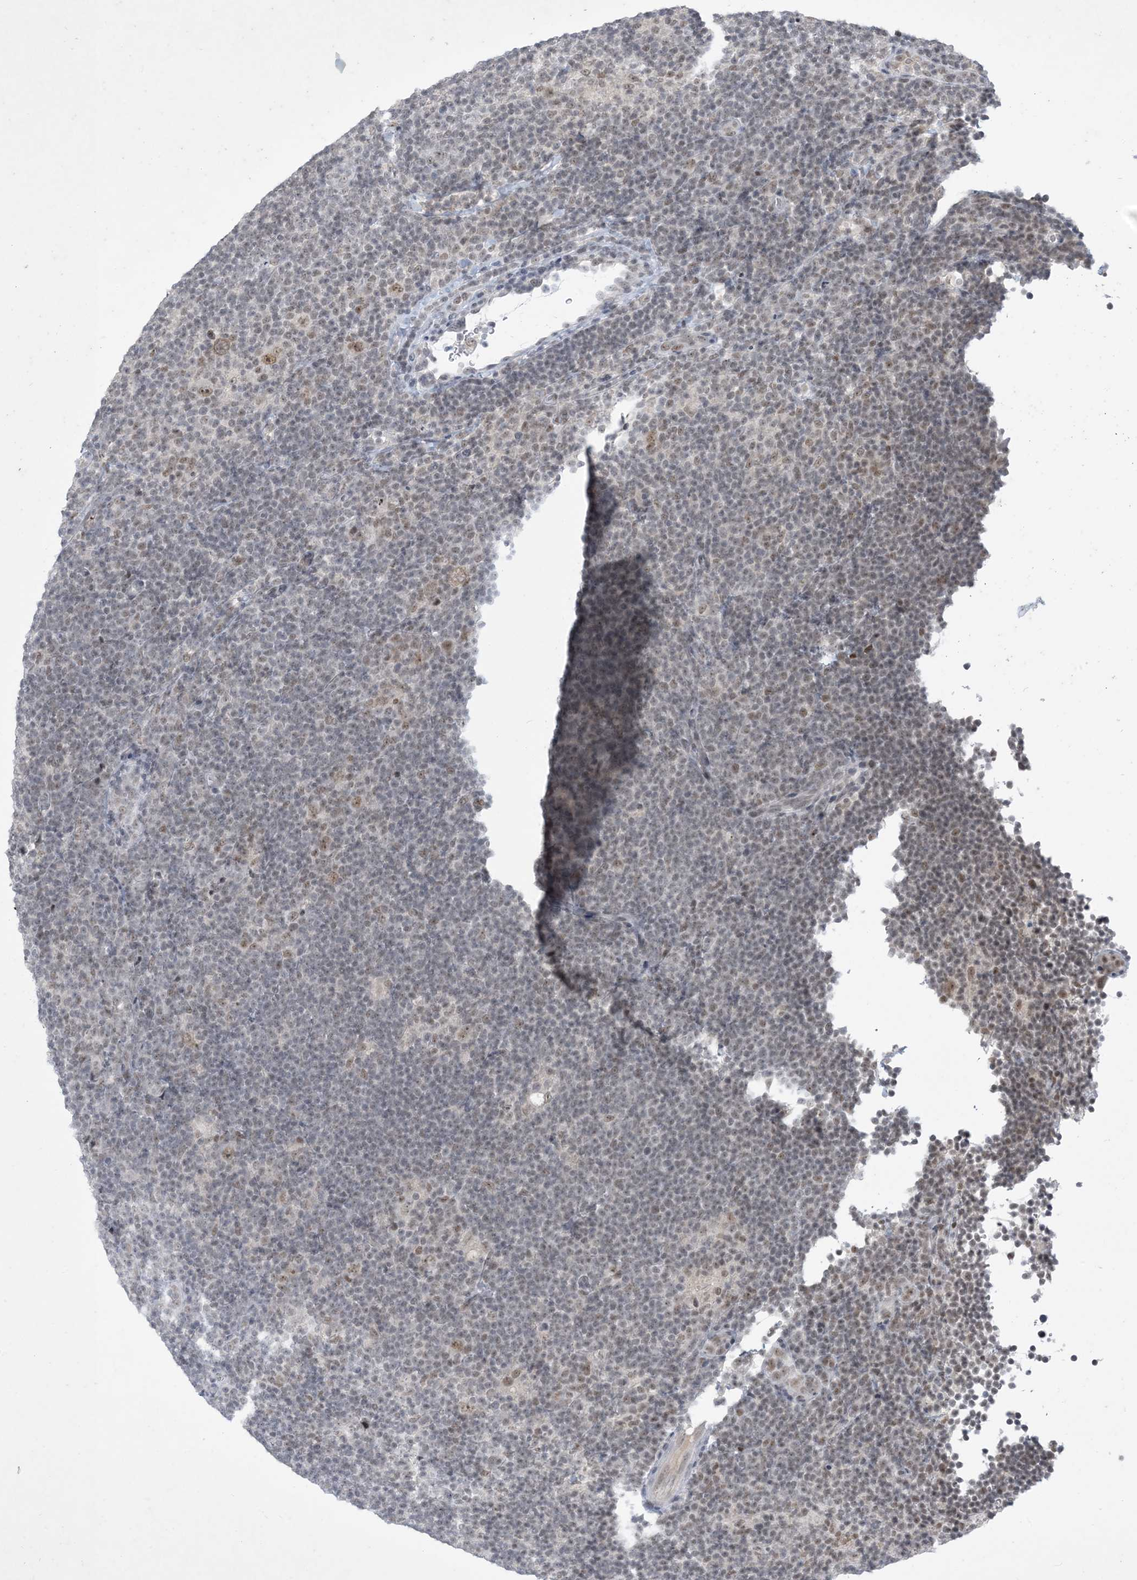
{"staining": {"intensity": "moderate", "quantity": ">75%", "location": "nuclear"}, "tissue": "lymphoma", "cell_type": "Tumor cells", "image_type": "cancer", "snomed": [{"axis": "morphology", "description": "Hodgkin's disease, NOS"}, {"axis": "topography", "description": "Lymph node"}], "caption": "Hodgkin's disease was stained to show a protein in brown. There is medium levels of moderate nuclear staining in approximately >75% of tumor cells. Using DAB (brown) and hematoxylin (blue) stains, captured at high magnification using brightfield microscopy.", "gene": "ZNF674", "patient": {"sex": "female", "age": 57}}